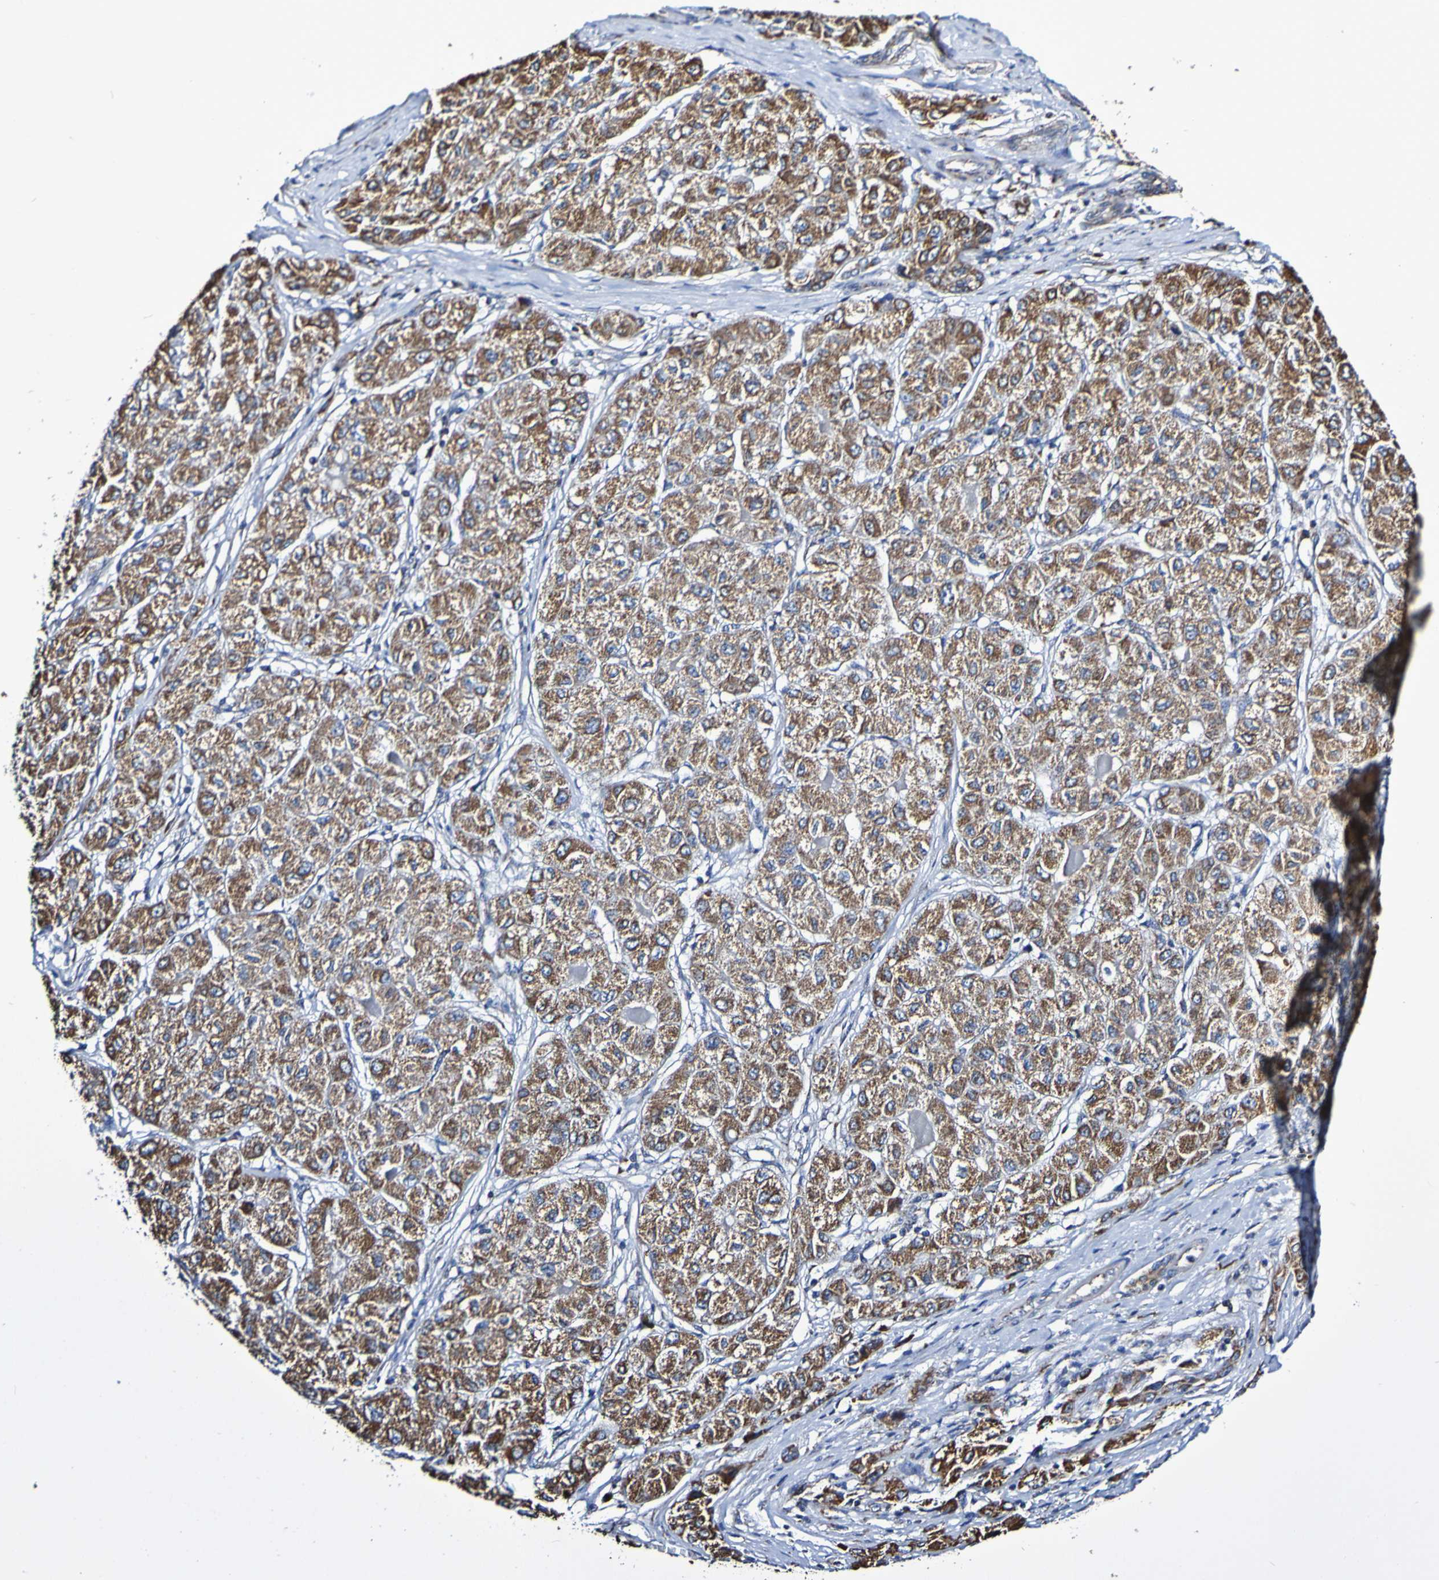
{"staining": {"intensity": "moderate", "quantity": ">75%", "location": "cytoplasmic/membranous"}, "tissue": "liver cancer", "cell_type": "Tumor cells", "image_type": "cancer", "snomed": [{"axis": "morphology", "description": "Carcinoma, Hepatocellular, NOS"}, {"axis": "topography", "description": "Liver"}], "caption": "Immunohistochemistry (DAB) staining of human hepatocellular carcinoma (liver) displays moderate cytoplasmic/membranous protein expression in approximately >75% of tumor cells. (Stains: DAB (3,3'-diaminobenzidine) in brown, nuclei in blue, Microscopy: brightfield microscopy at high magnification).", "gene": "IL18R1", "patient": {"sex": "male", "age": 80}}